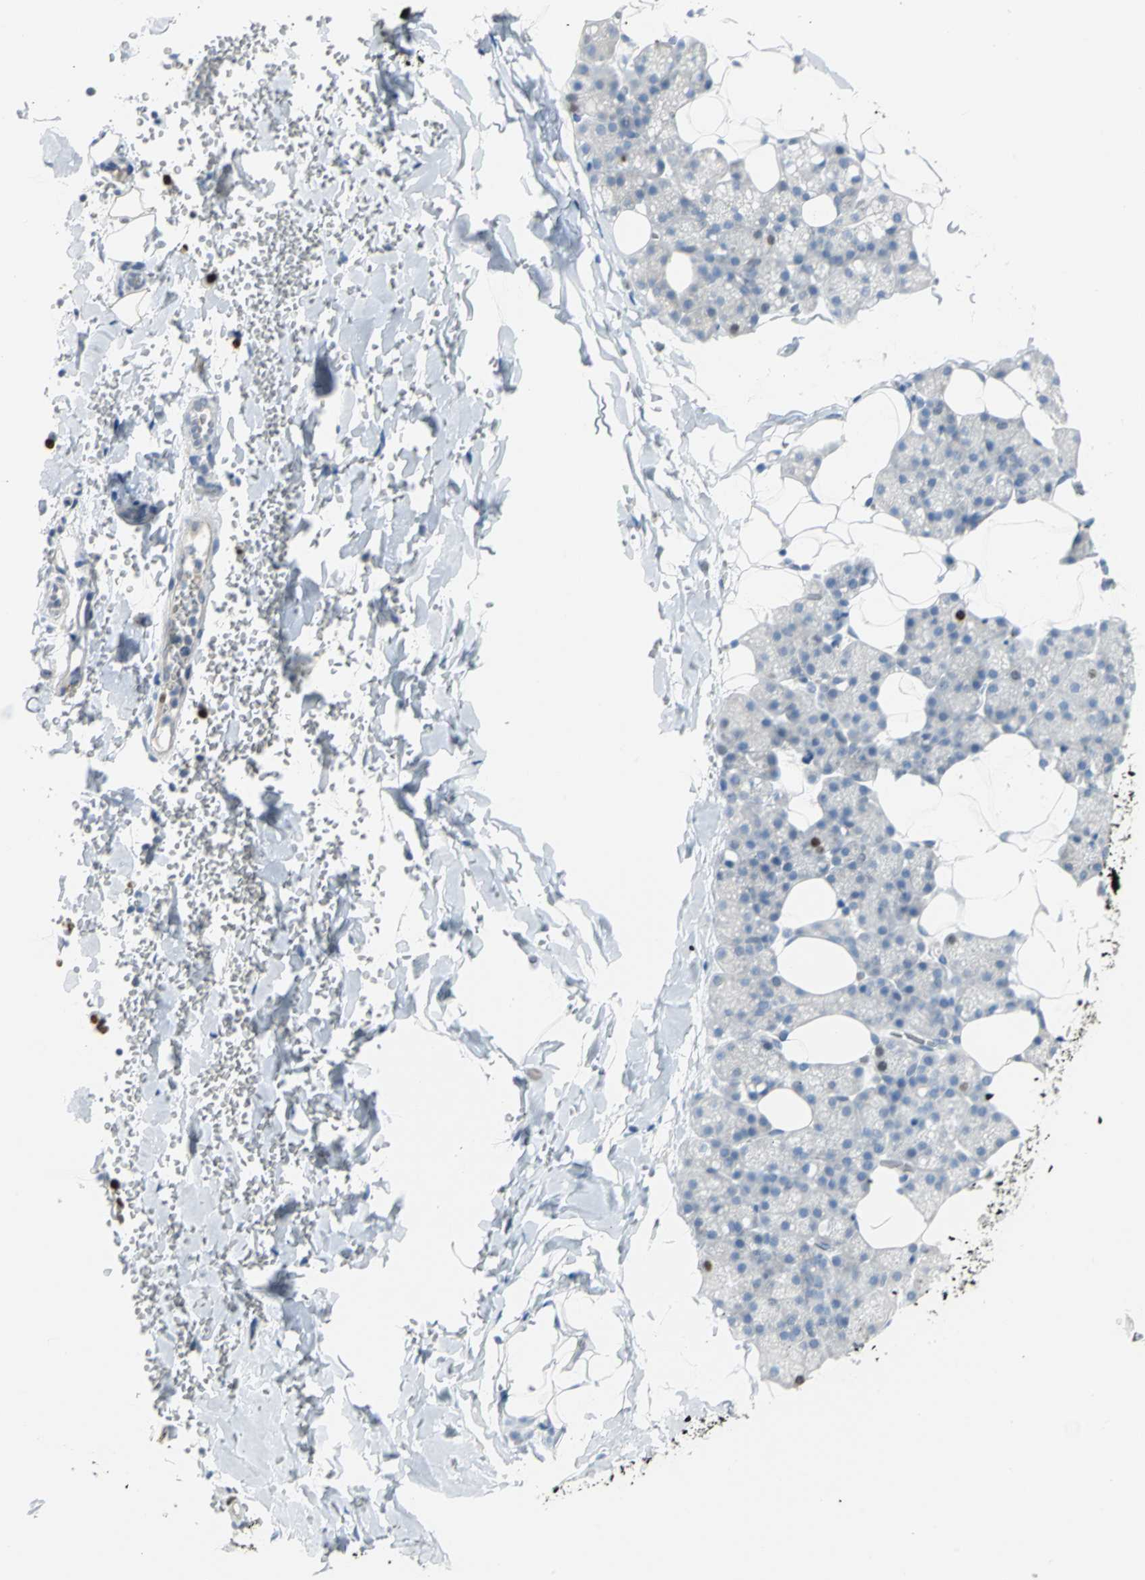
{"staining": {"intensity": "moderate", "quantity": "<25%", "location": "nuclear"}, "tissue": "salivary gland", "cell_type": "Glandular cells", "image_type": "normal", "snomed": [{"axis": "morphology", "description": "Normal tissue, NOS"}, {"axis": "topography", "description": "Lymph node"}, {"axis": "topography", "description": "Salivary gland"}], "caption": "Brown immunohistochemical staining in unremarkable human salivary gland exhibits moderate nuclear positivity in about <25% of glandular cells.", "gene": "MCM3", "patient": {"sex": "male", "age": 8}}